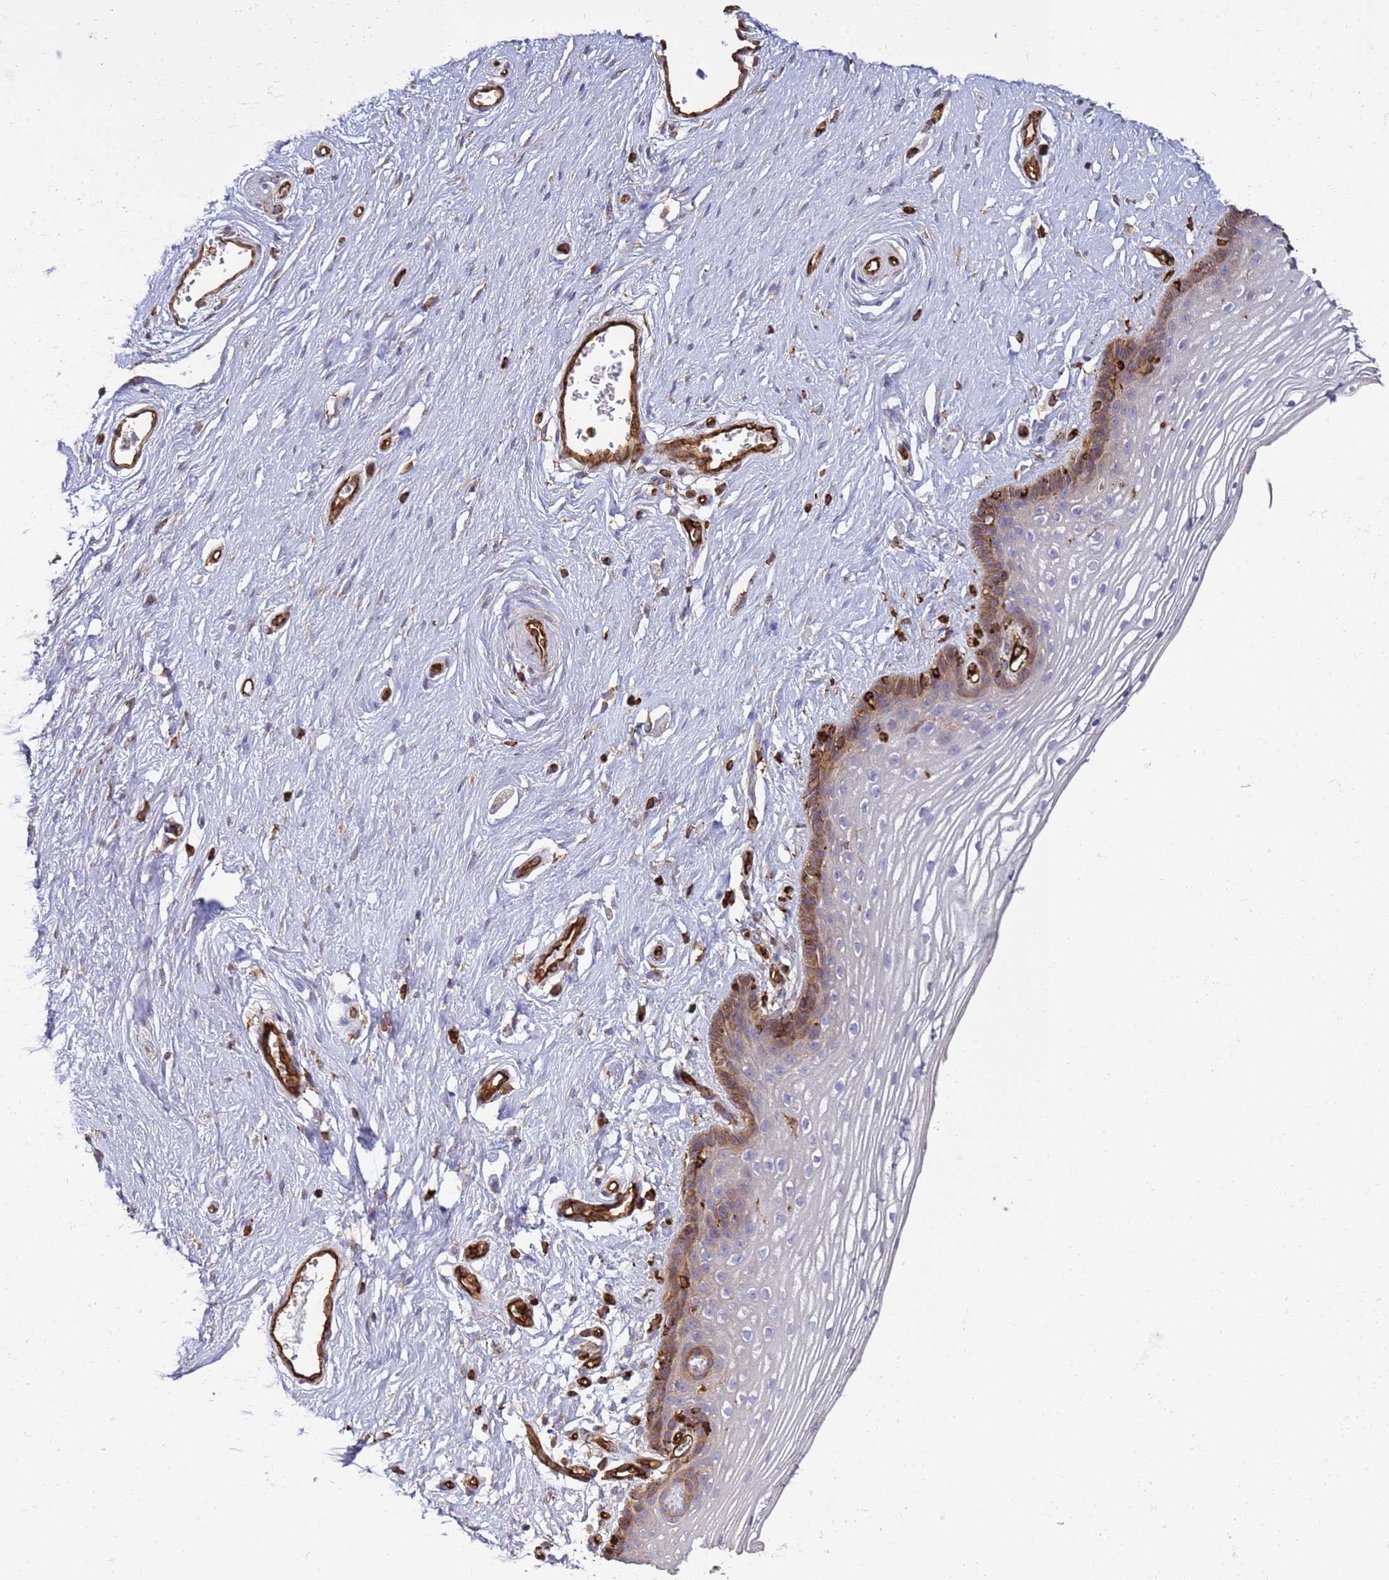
{"staining": {"intensity": "moderate", "quantity": "<25%", "location": "cytoplasmic/membranous"}, "tissue": "vagina", "cell_type": "Squamous epithelial cells", "image_type": "normal", "snomed": [{"axis": "morphology", "description": "Normal tissue, NOS"}, {"axis": "topography", "description": "Vagina"}], "caption": "Immunohistochemistry (IHC) of normal human vagina reveals low levels of moderate cytoplasmic/membranous expression in approximately <25% of squamous epithelial cells.", "gene": "ZBTB8OS", "patient": {"sex": "female", "age": 46}}